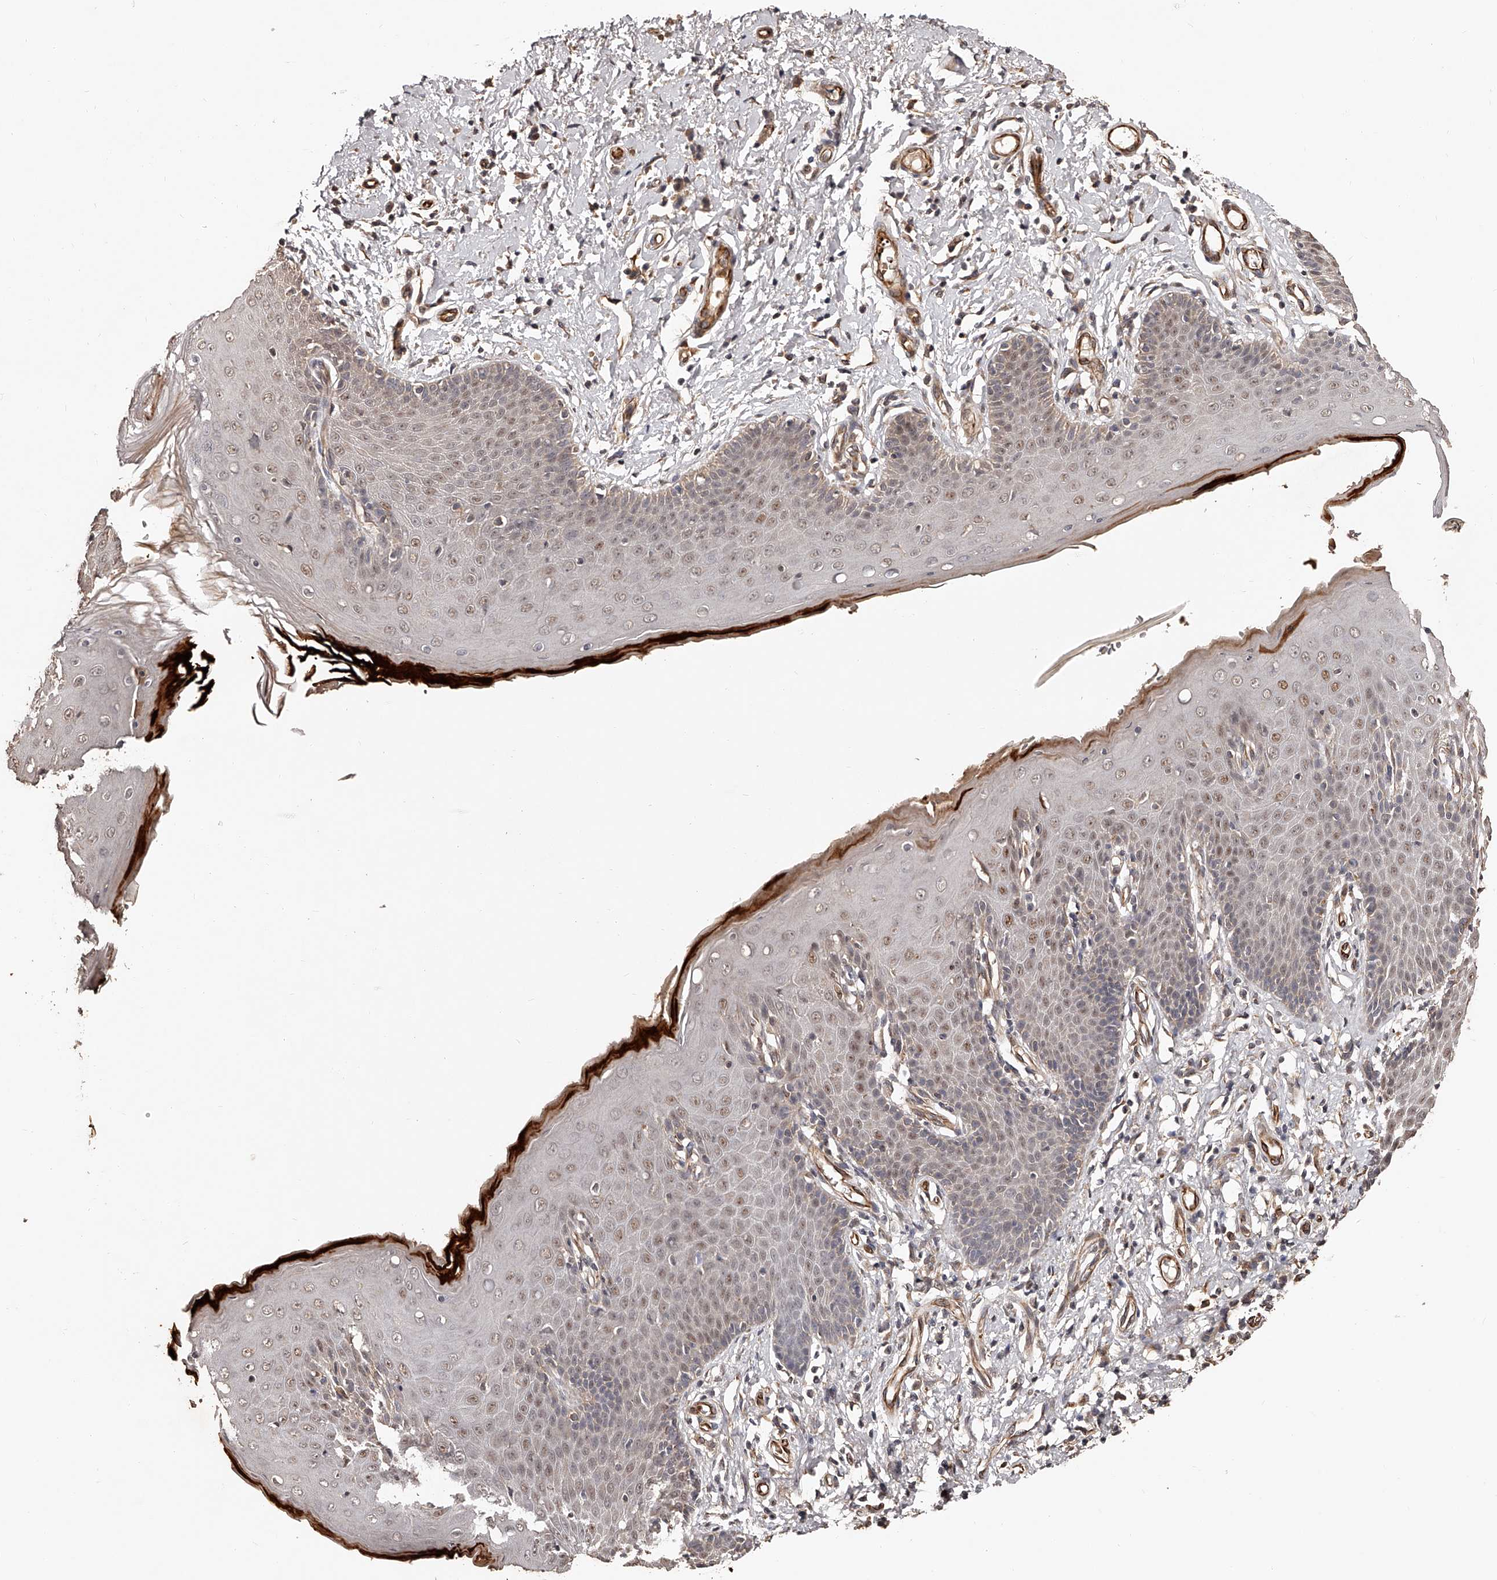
{"staining": {"intensity": "weak", "quantity": "25%-75%", "location": "cytoplasmic/membranous,nuclear"}, "tissue": "skin", "cell_type": "Epidermal cells", "image_type": "normal", "snomed": [{"axis": "morphology", "description": "Normal tissue, NOS"}, {"axis": "topography", "description": "Vulva"}], "caption": "A photomicrograph of skin stained for a protein exhibits weak cytoplasmic/membranous,nuclear brown staining in epidermal cells.", "gene": "URGCP", "patient": {"sex": "female", "age": 66}}